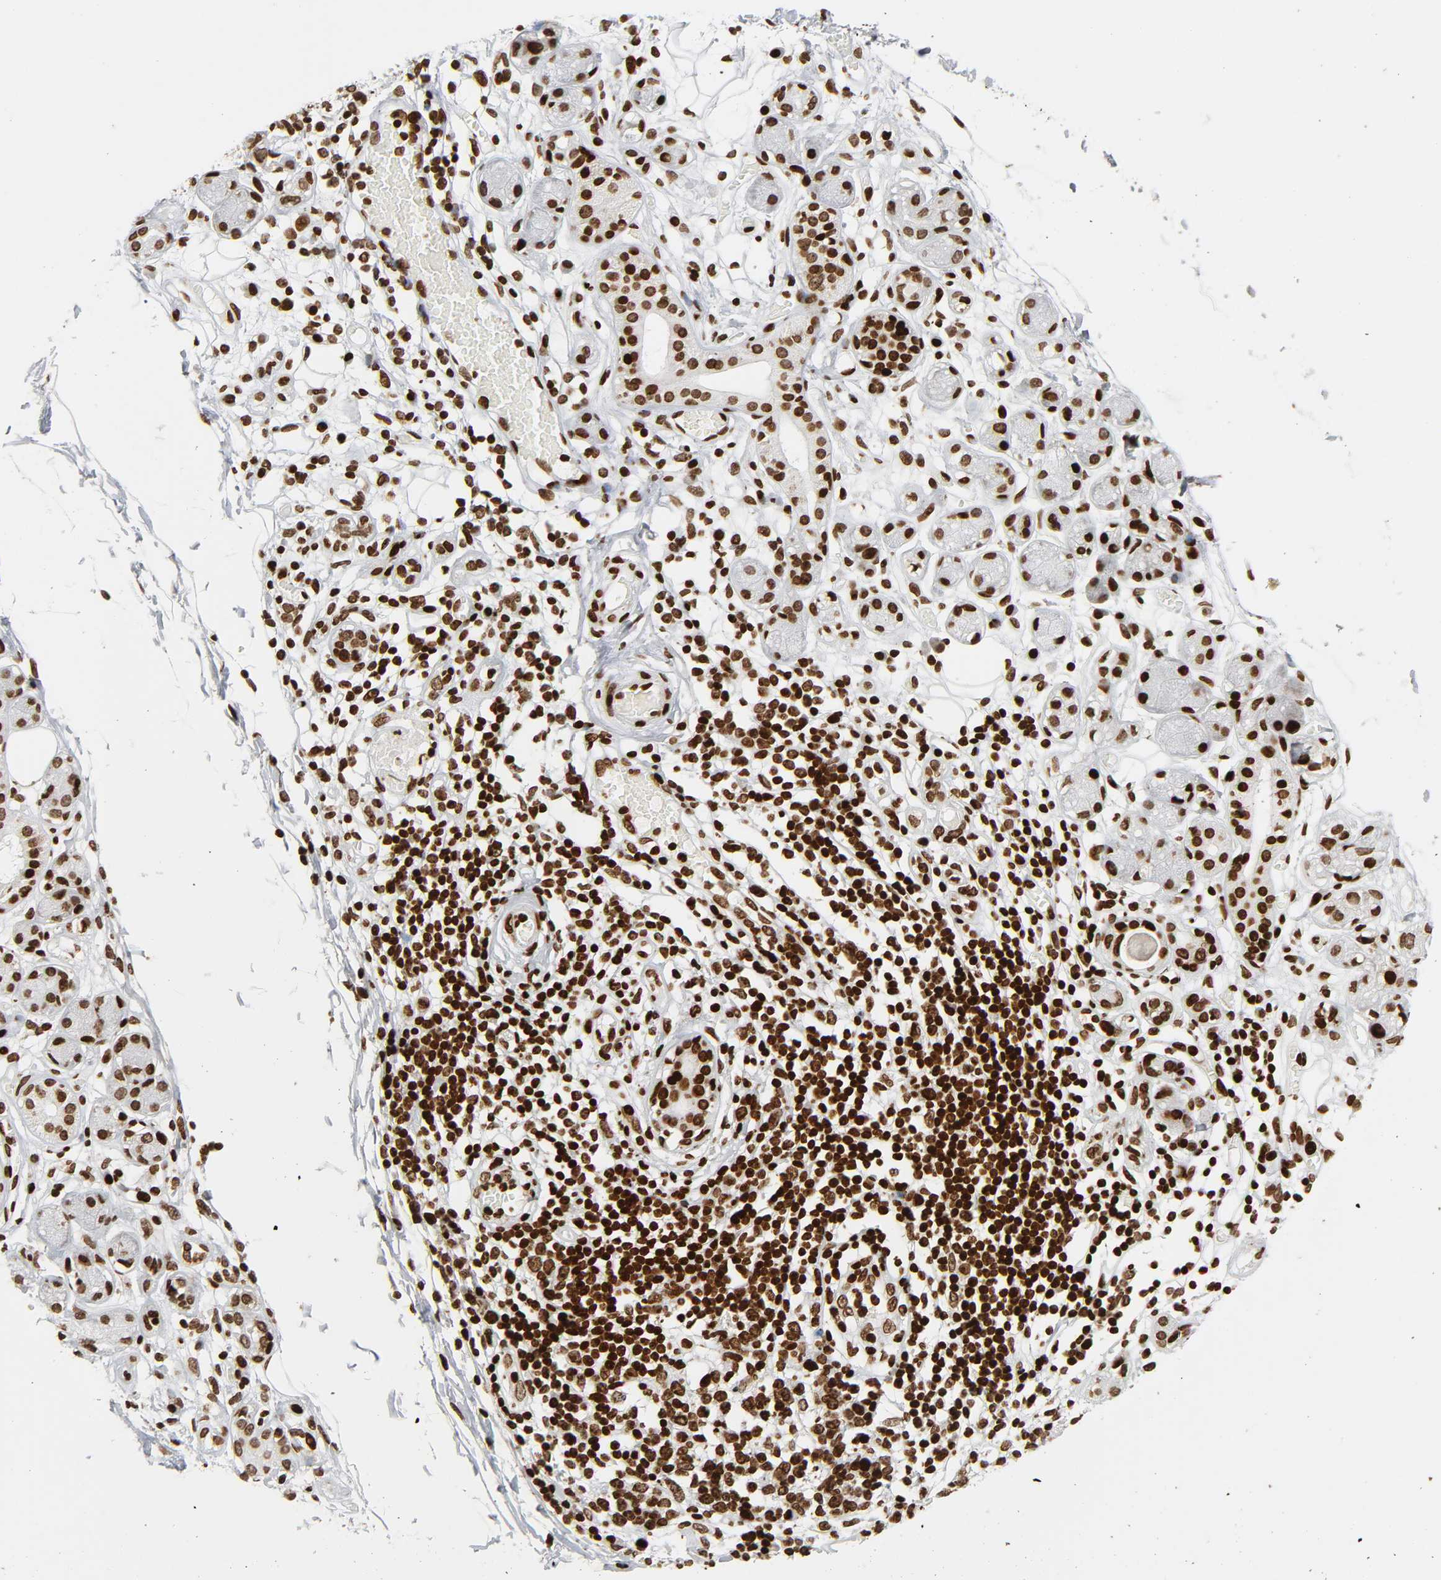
{"staining": {"intensity": "strong", "quantity": ">75%", "location": "nuclear"}, "tissue": "adipose tissue", "cell_type": "Adipocytes", "image_type": "normal", "snomed": [{"axis": "morphology", "description": "Normal tissue, NOS"}, {"axis": "morphology", "description": "Inflammation, NOS"}, {"axis": "topography", "description": "Vascular tissue"}, {"axis": "topography", "description": "Salivary gland"}], "caption": "Immunohistochemical staining of benign adipose tissue shows high levels of strong nuclear expression in approximately >75% of adipocytes.", "gene": "RXRA", "patient": {"sex": "female", "age": 75}}